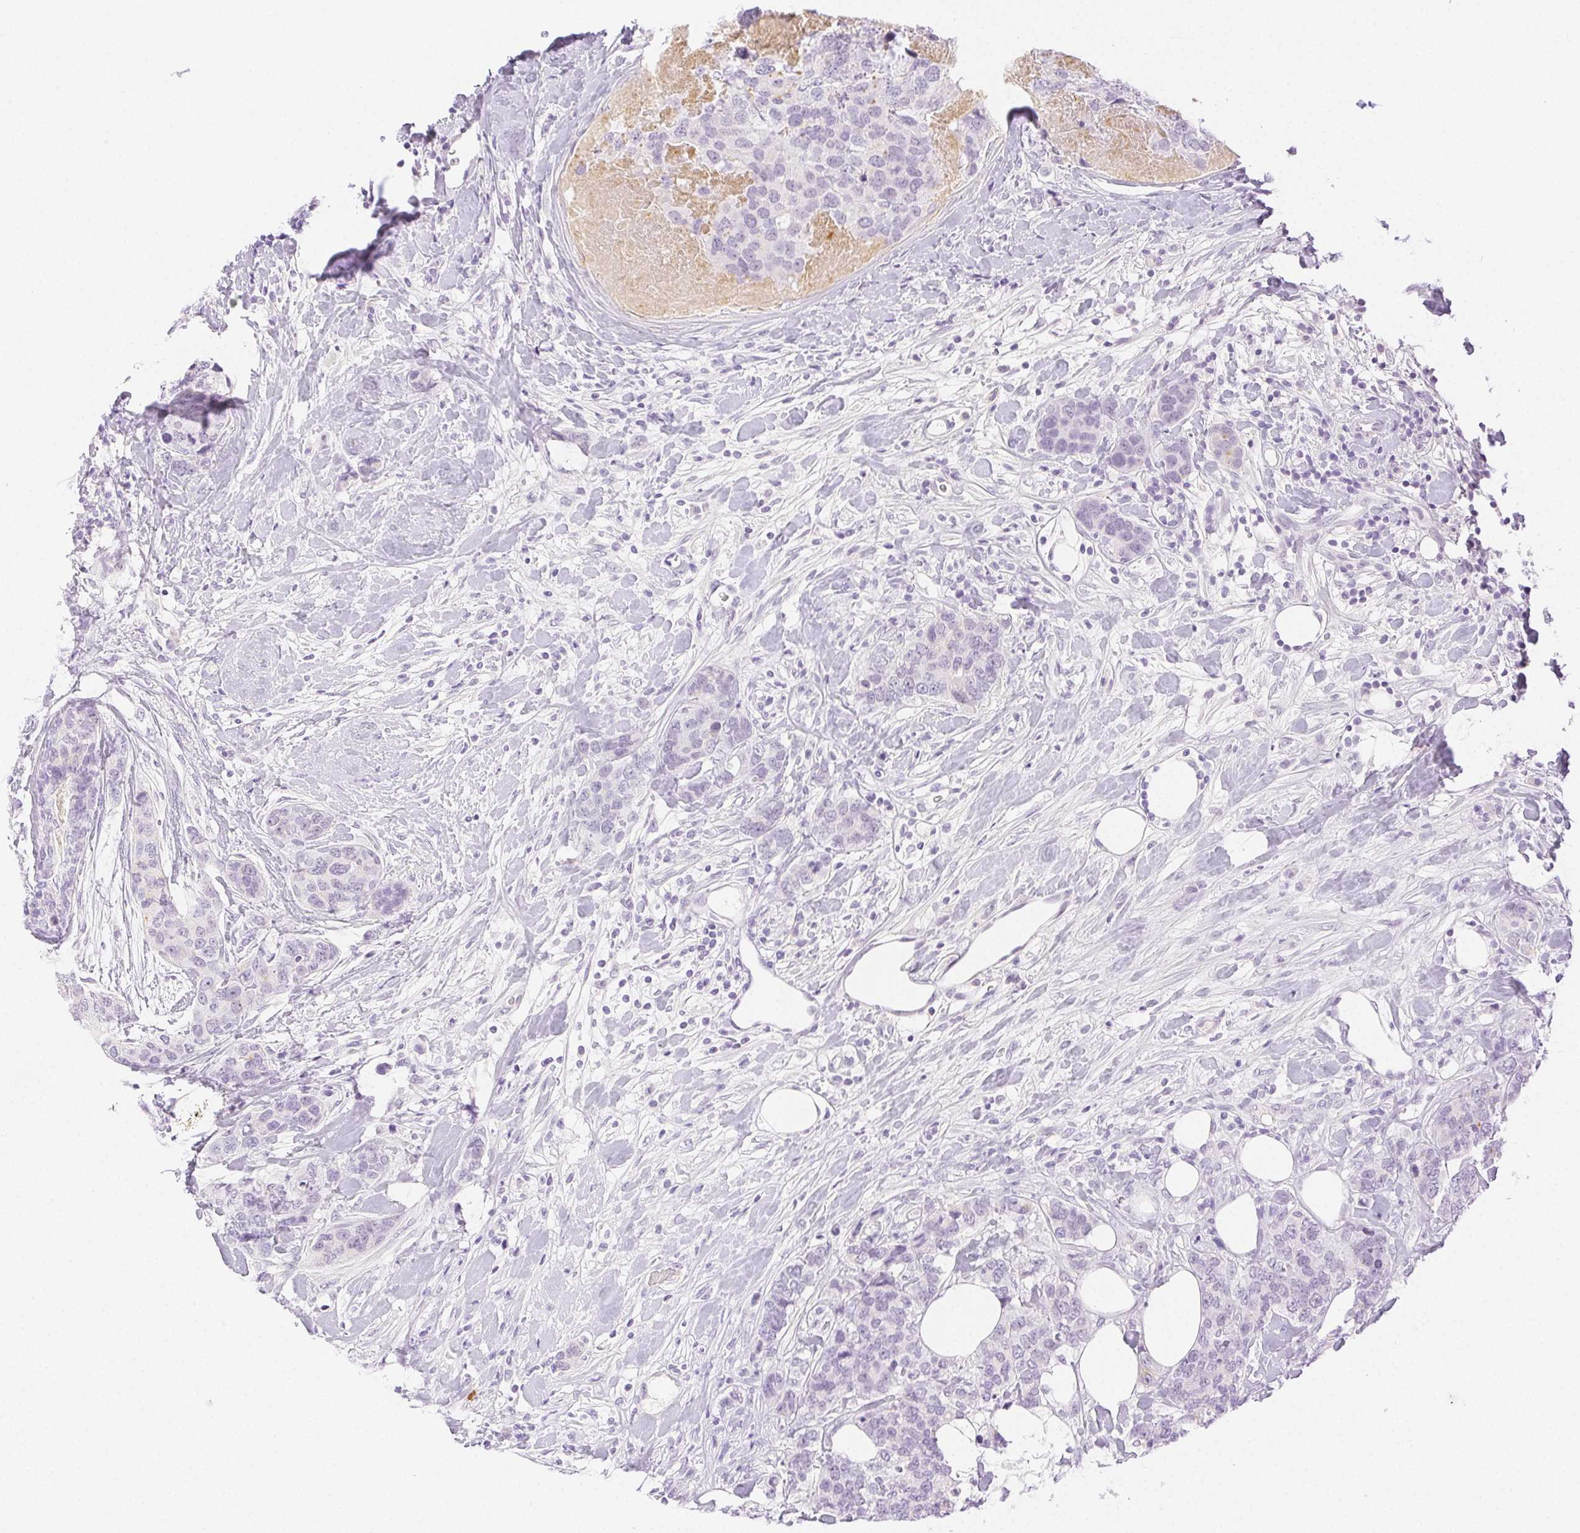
{"staining": {"intensity": "negative", "quantity": "none", "location": "none"}, "tissue": "breast cancer", "cell_type": "Tumor cells", "image_type": "cancer", "snomed": [{"axis": "morphology", "description": "Lobular carcinoma"}, {"axis": "topography", "description": "Breast"}], "caption": "Tumor cells are negative for brown protein staining in lobular carcinoma (breast).", "gene": "SPACA4", "patient": {"sex": "female", "age": 59}}